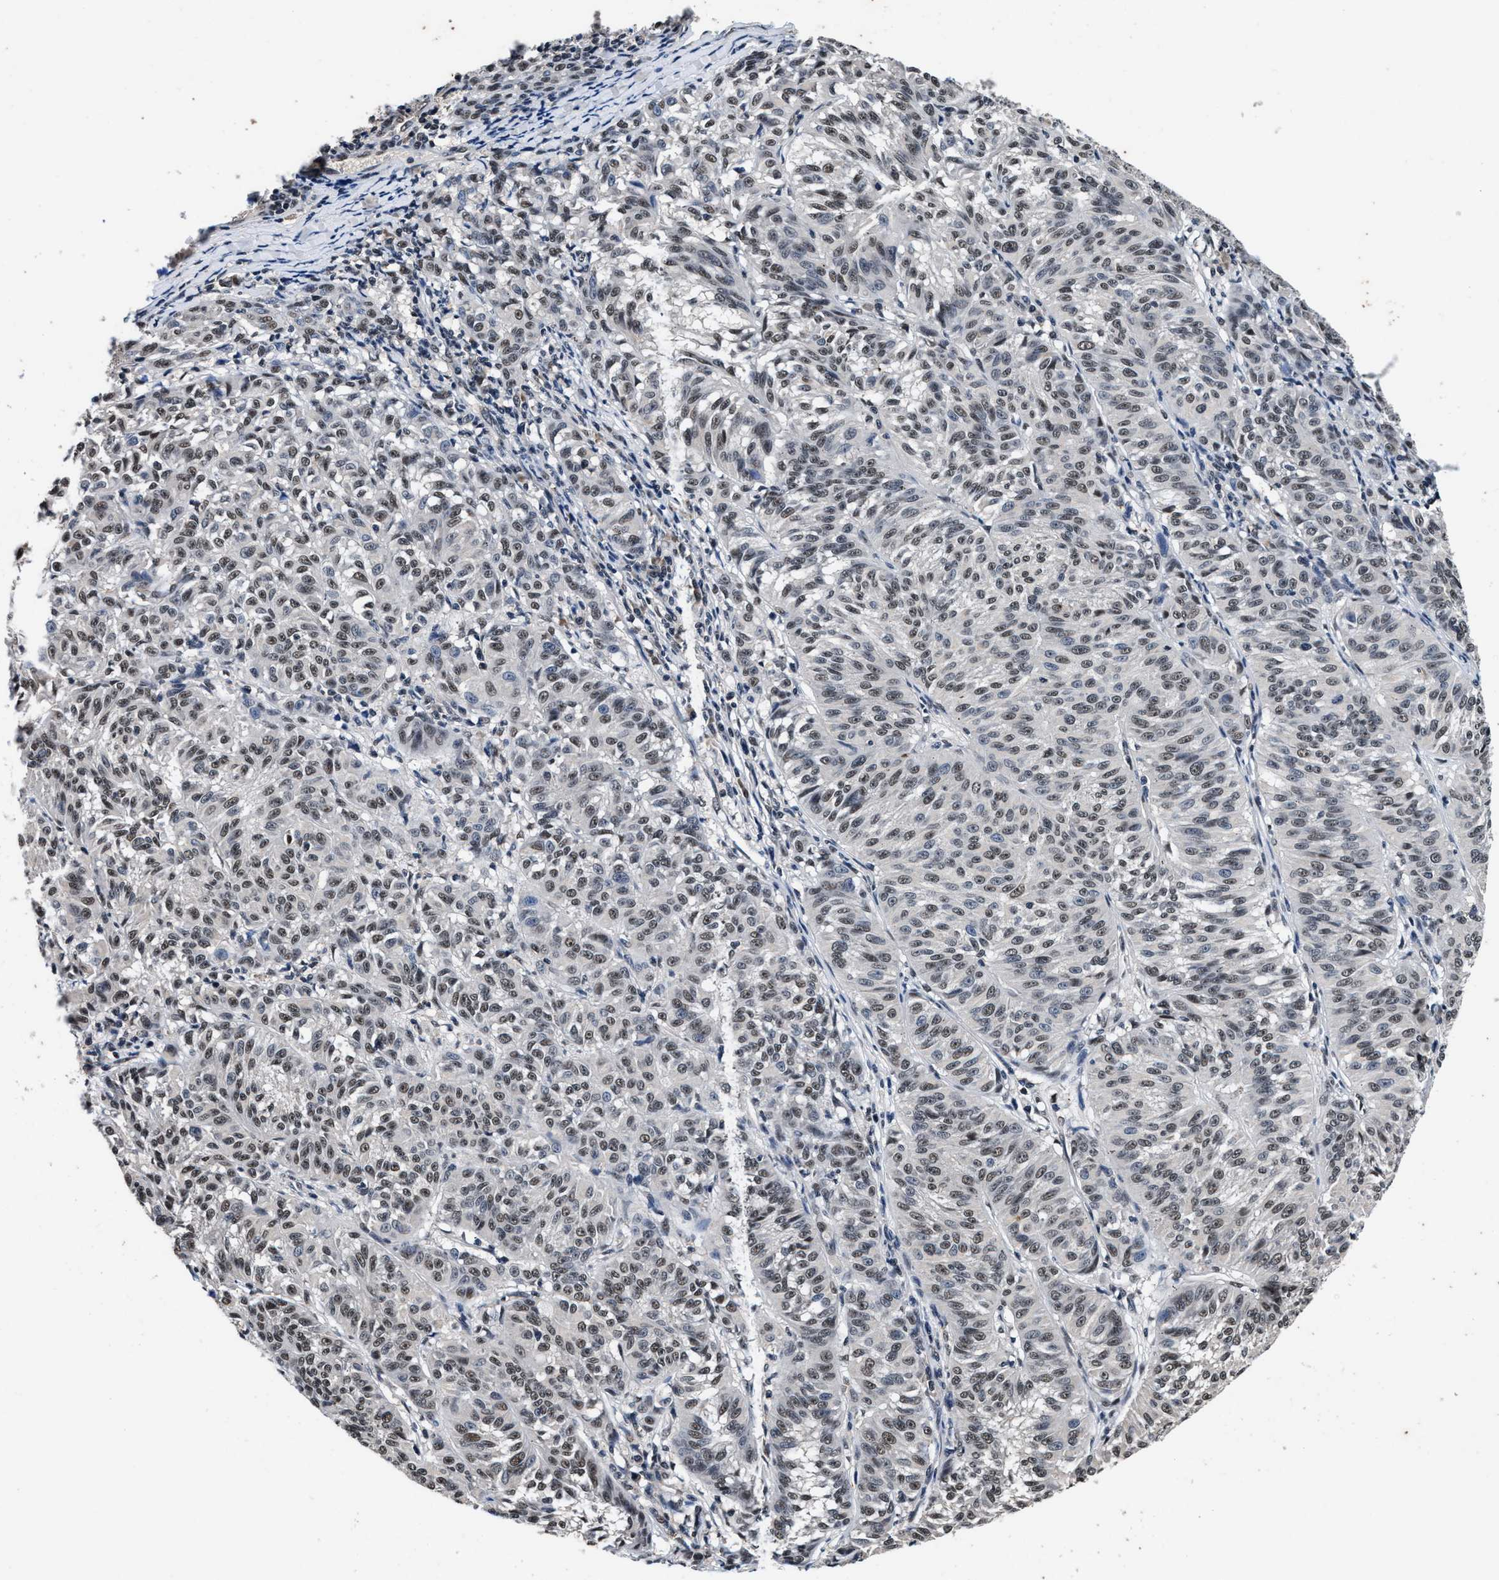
{"staining": {"intensity": "moderate", "quantity": "25%-75%", "location": "nuclear"}, "tissue": "melanoma", "cell_type": "Tumor cells", "image_type": "cancer", "snomed": [{"axis": "morphology", "description": "Malignant melanoma, NOS"}, {"axis": "topography", "description": "Skin"}], "caption": "Melanoma stained with a protein marker demonstrates moderate staining in tumor cells.", "gene": "USP16", "patient": {"sex": "female", "age": 72}}